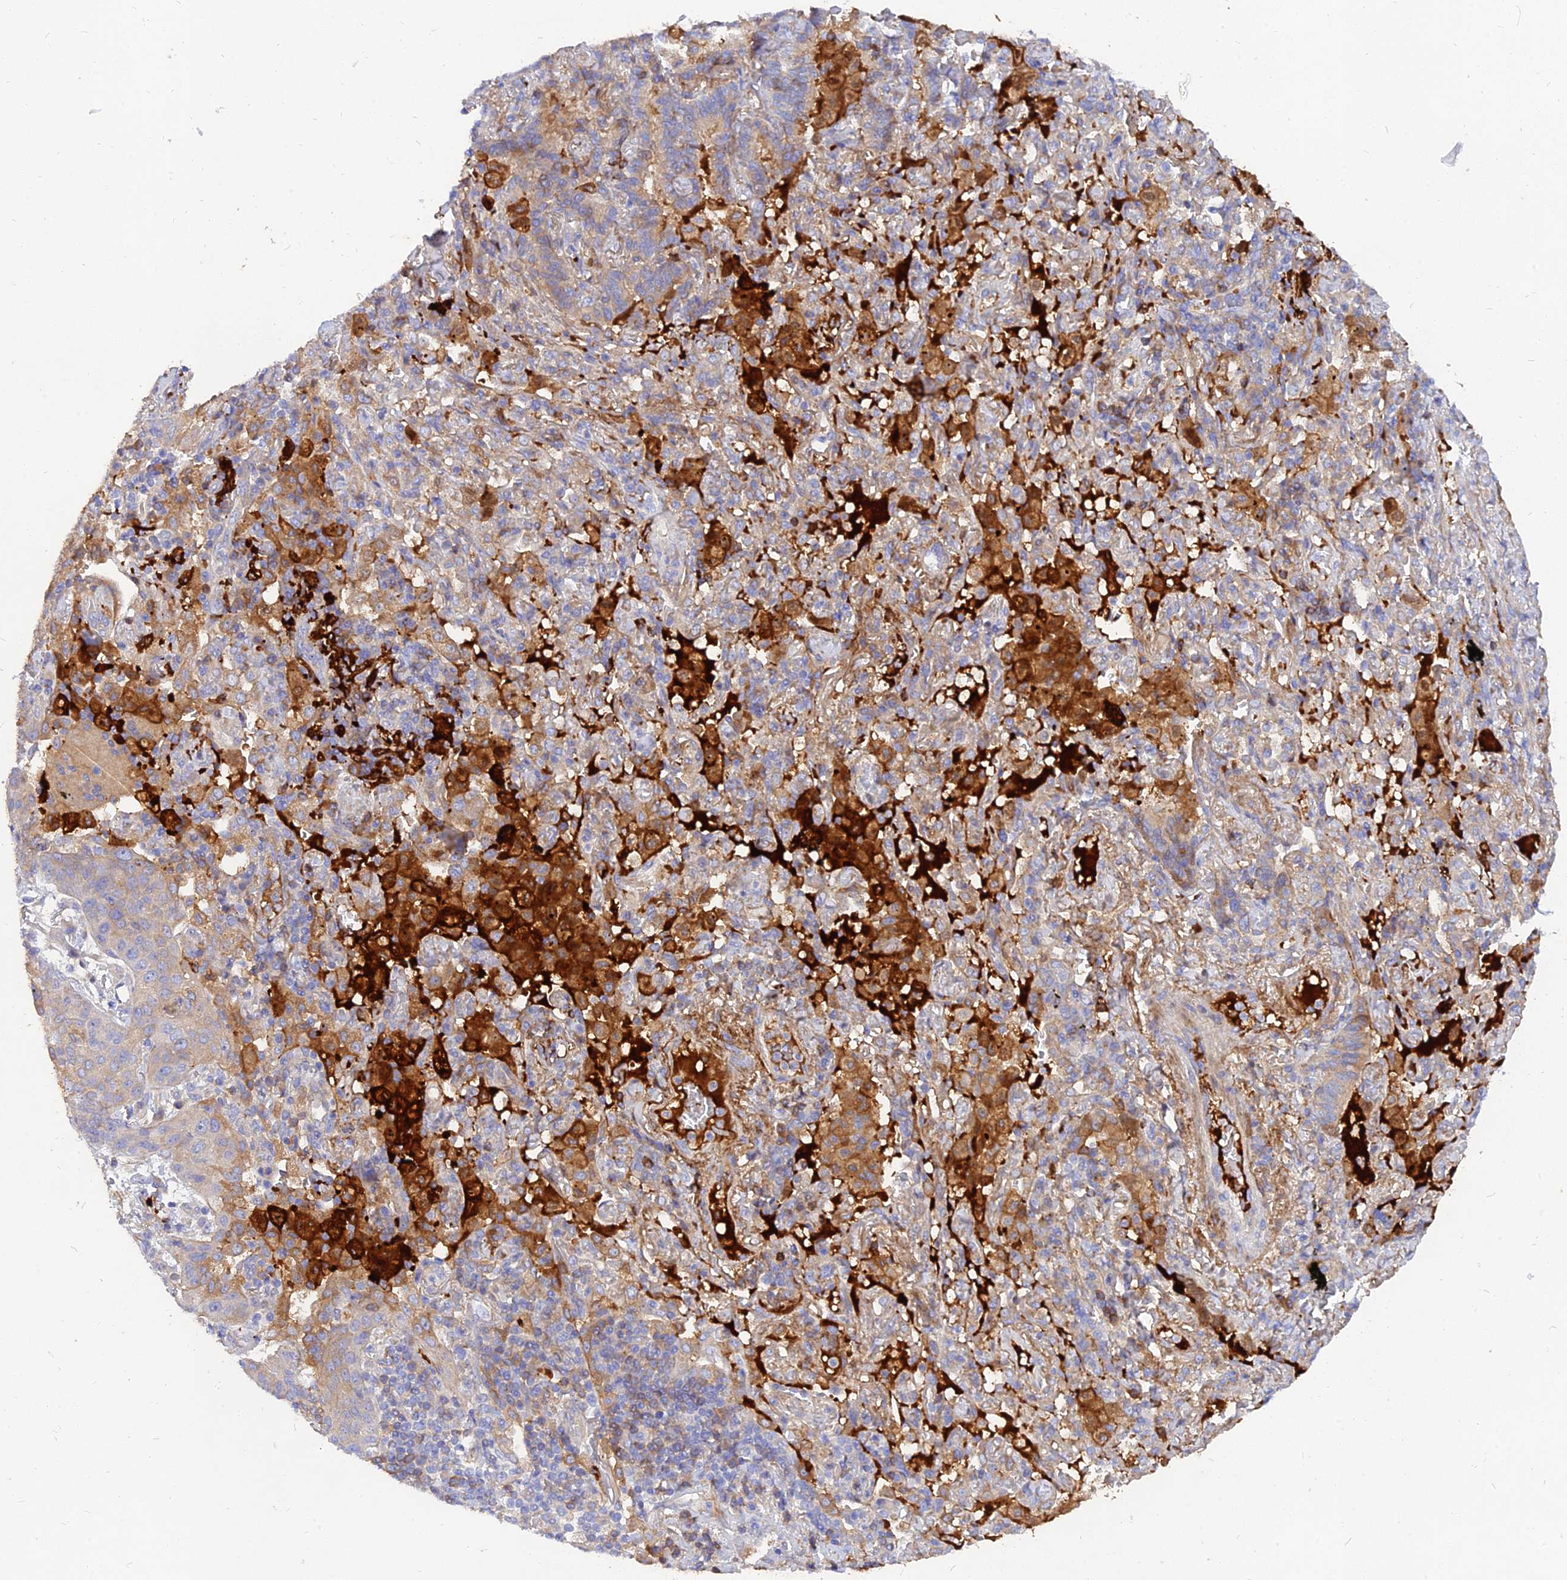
{"staining": {"intensity": "moderate", "quantity": "<25%", "location": "cytoplasmic/membranous"}, "tissue": "lung cancer", "cell_type": "Tumor cells", "image_type": "cancer", "snomed": [{"axis": "morphology", "description": "Squamous cell carcinoma, NOS"}, {"axis": "topography", "description": "Lung"}], "caption": "Tumor cells demonstrate low levels of moderate cytoplasmic/membranous staining in about <25% of cells in lung cancer.", "gene": "MROH1", "patient": {"sex": "female", "age": 70}}